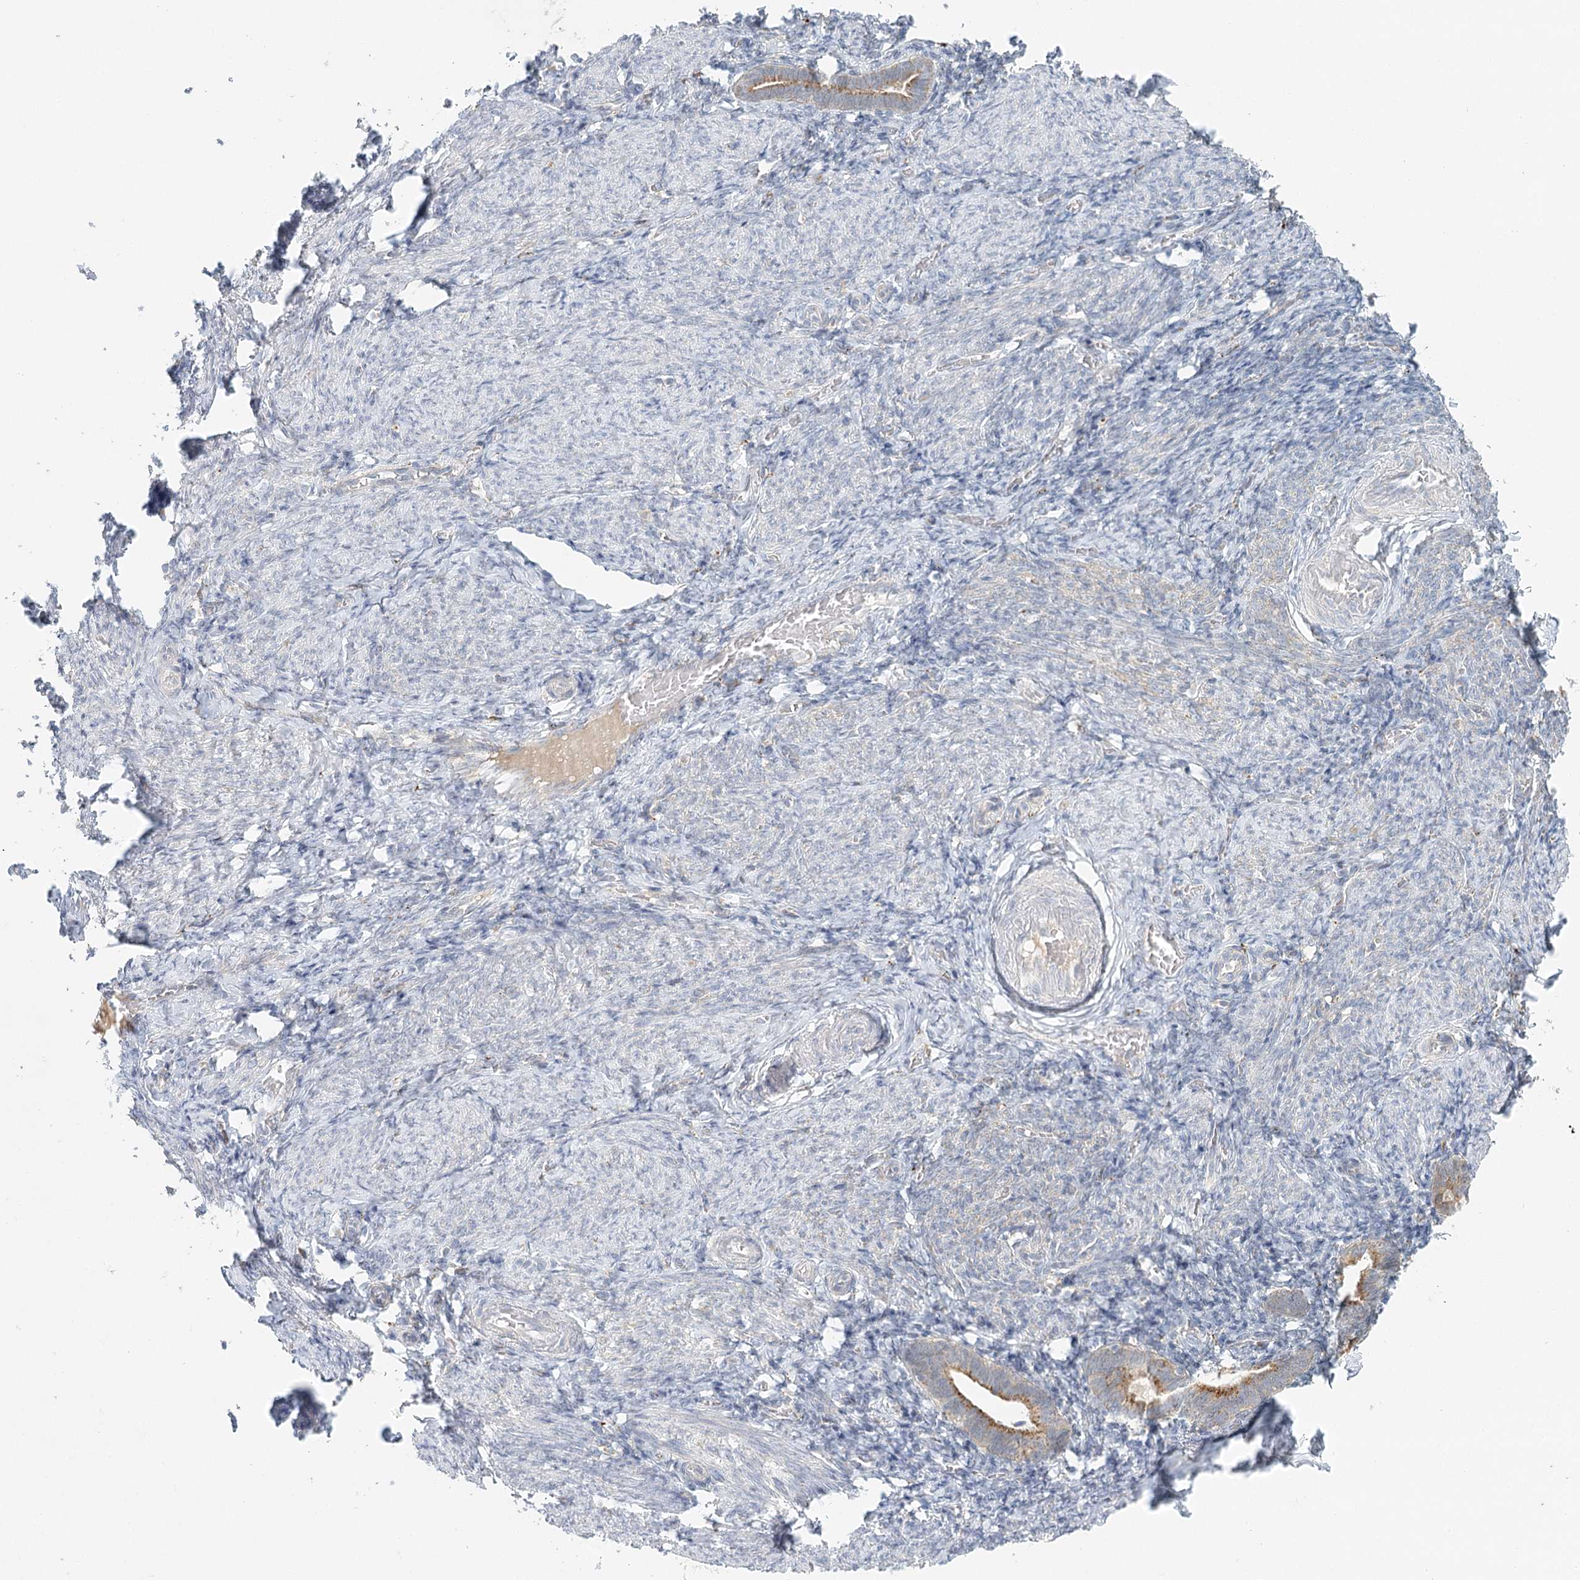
{"staining": {"intensity": "negative", "quantity": "none", "location": "none"}, "tissue": "endometrium", "cell_type": "Cells in endometrial stroma", "image_type": "normal", "snomed": [{"axis": "morphology", "description": "Normal tissue, NOS"}, {"axis": "topography", "description": "Endometrium"}], "caption": "Cells in endometrial stroma show no significant staining in benign endometrium. Nuclei are stained in blue.", "gene": "VSIG1", "patient": {"sex": "female", "age": 51}}